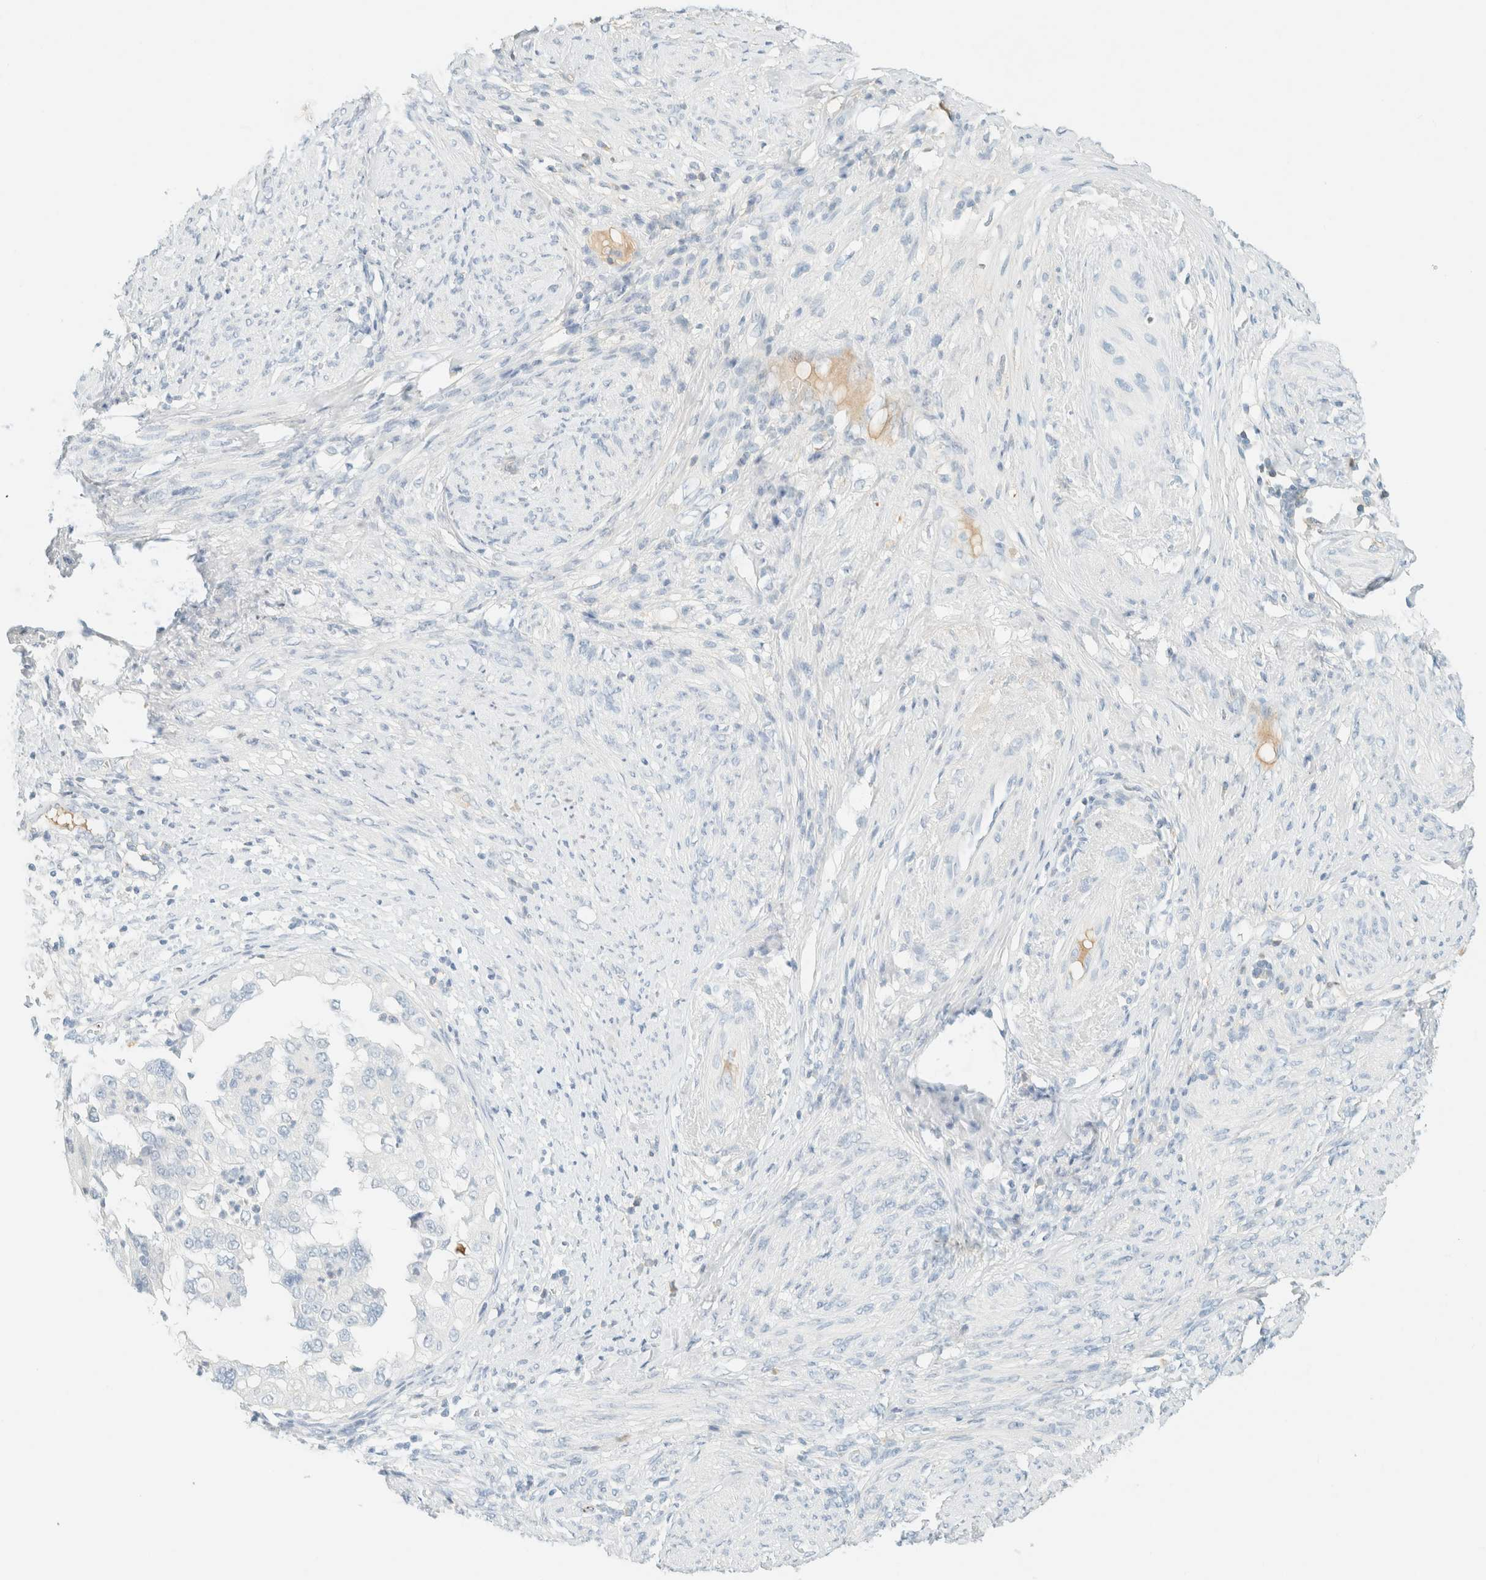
{"staining": {"intensity": "negative", "quantity": "none", "location": "none"}, "tissue": "endometrial cancer", "cell_type": "Tumor cells", "image_type": "cancer", "snomed": [{"axis": "morphology", "description": "Adenocarcinoma, NOS"}, {"axis": "topography", "description": "Endometrium"}], "caption": "Adenocarcinoma (endometrial) stained for a protein using immunohistochemistry (IHC) demonstrates no positivity tumor cells.", "gene": "GPA33", "patient": {"sex": "female", "age": 85}}